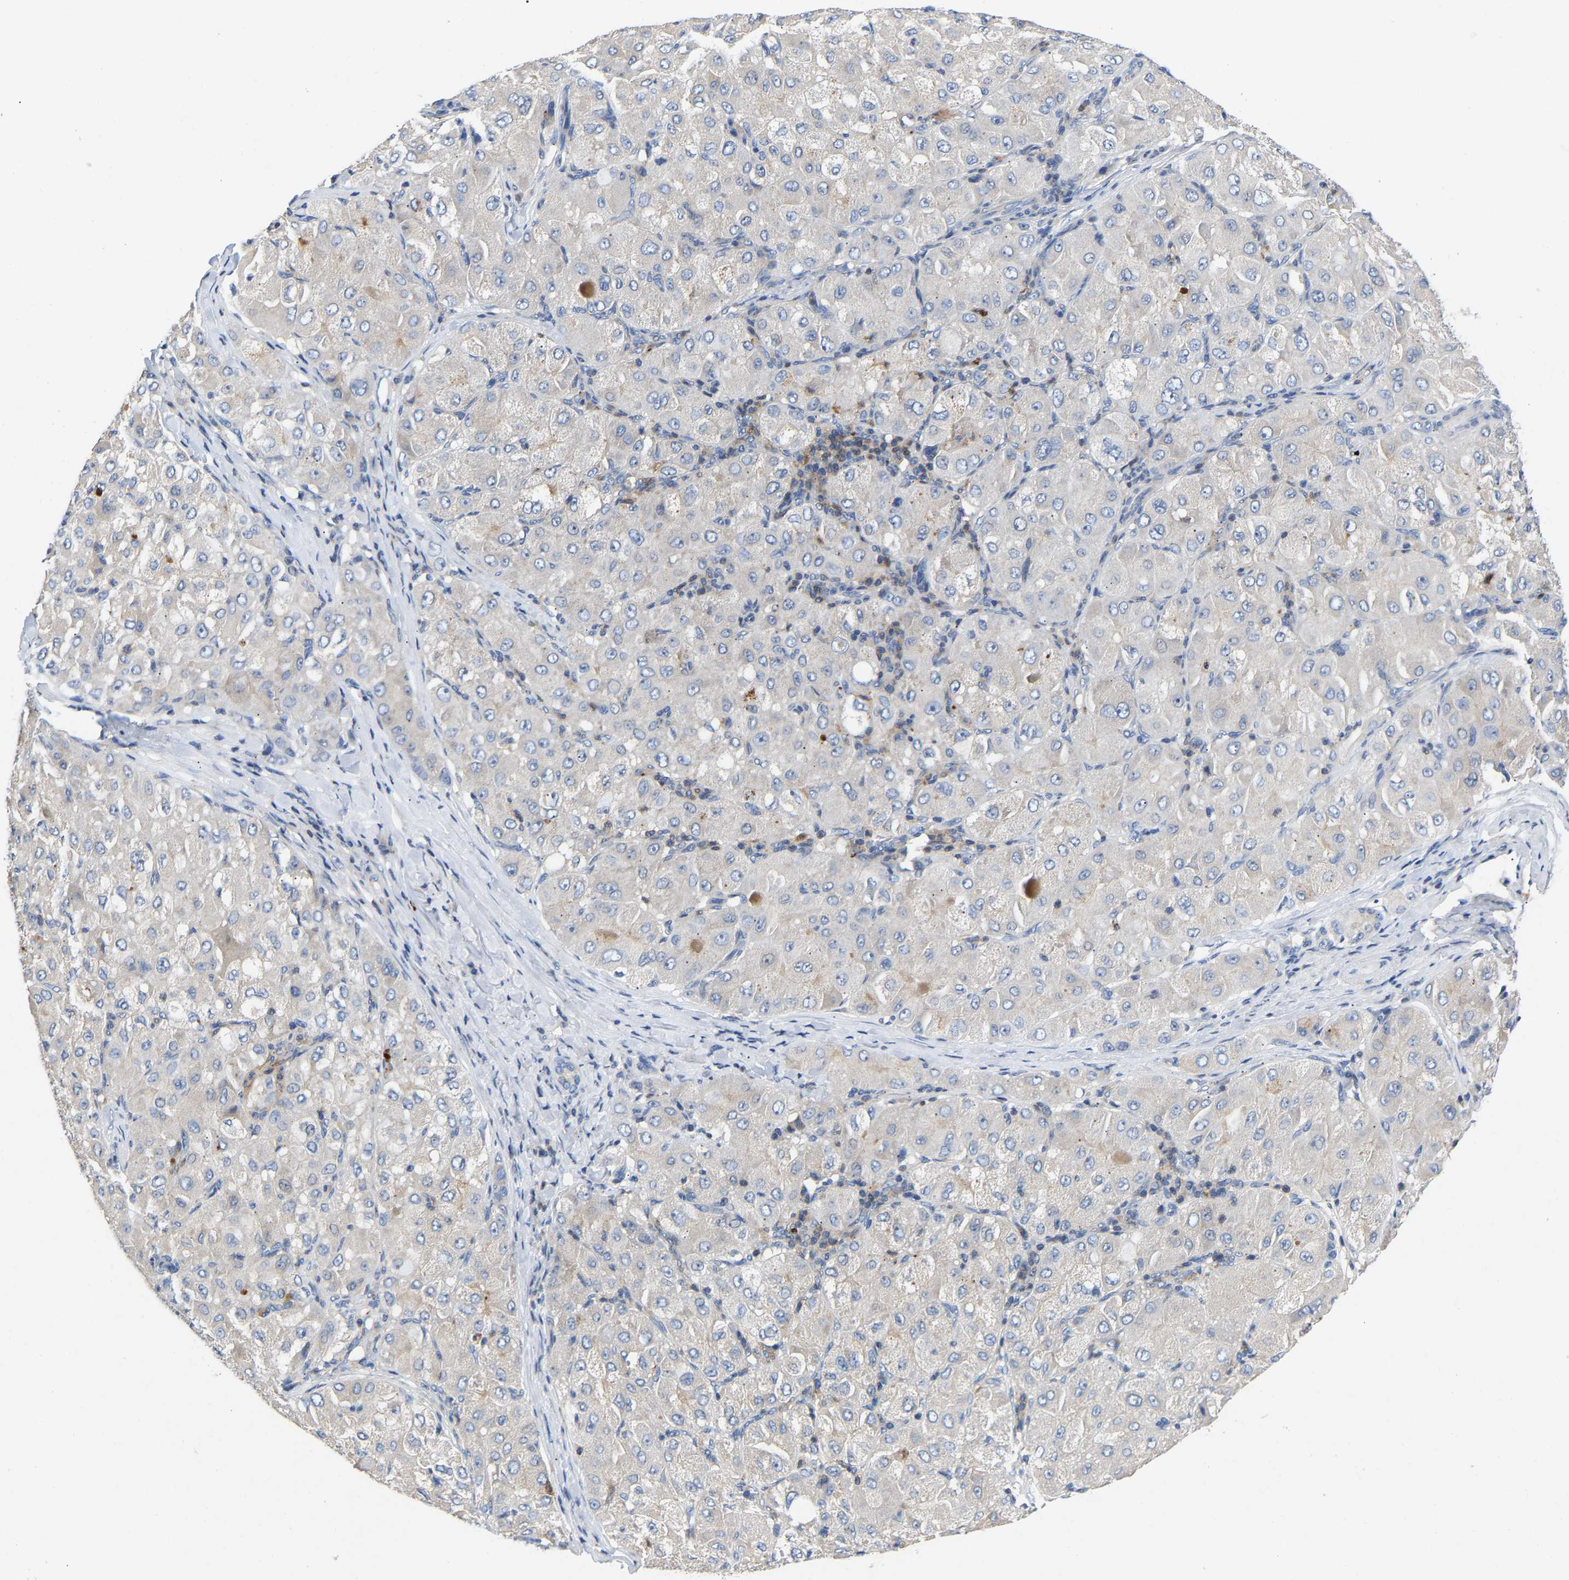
{"staining": {"intensity": "negative", "quantity": "none", "location": "none"}, "tissue": "liver cancer", "cell_type": "Tumor cells", "image_type": "cancer", "snomed": [{"axis": "morphology", "description": "Carcinoma, Hepatocellular, NOS"}, {"axis": "topography", "description": "Liver"}], "caption": "Hepatocellular carcinoma (liver) was stained to show a protein in brown. There is no significant staining in tumor cells. The staining was performed using DAB to visualize the protein expression in brown, while the nuclei were stained in blue with hematoxylin (Magnification: 20x).", "gene": "CCDC171", "patient": {"sex": "male", "age": 80}}